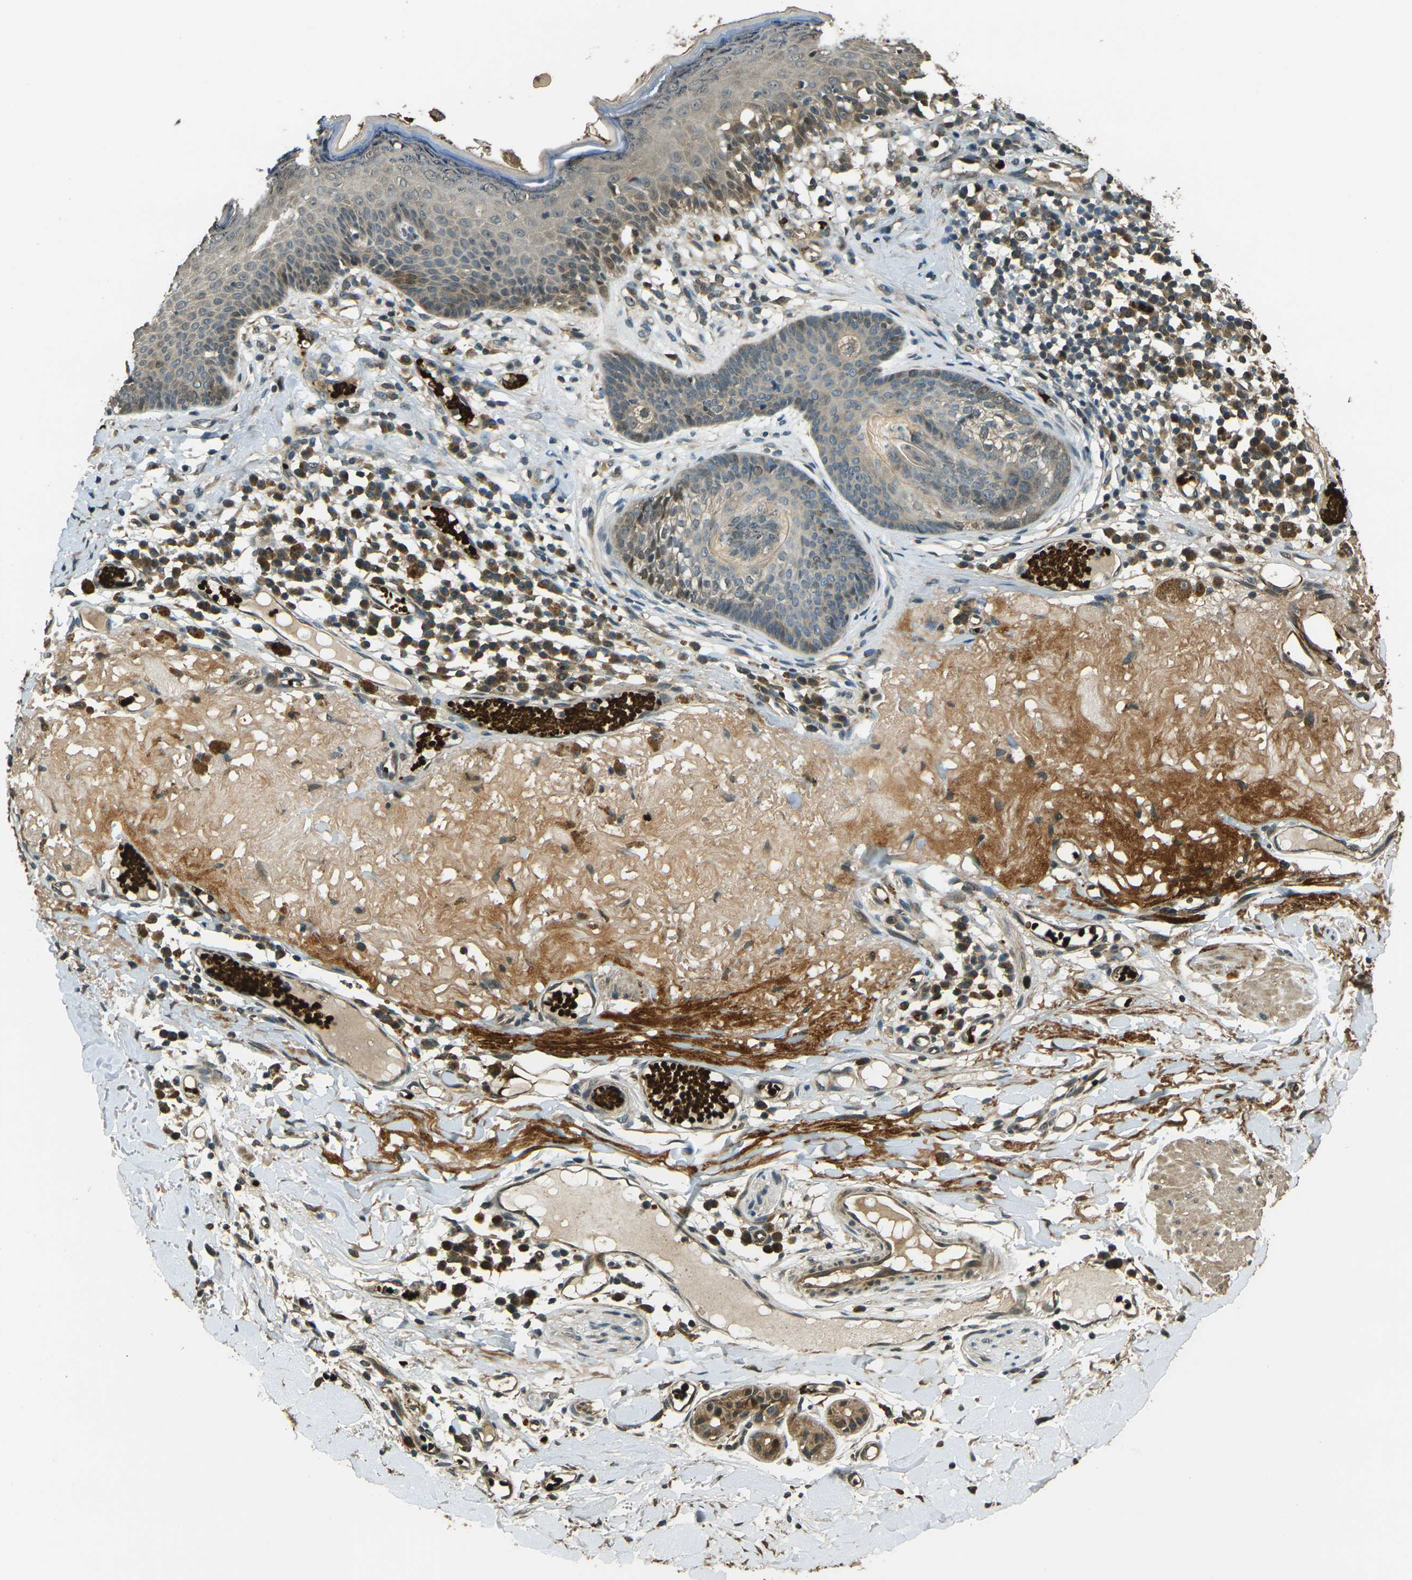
{"staining": {"intensity": "moderate", "quantity": ">75%", "location": "cytoplasmic/membranous"}, "tissue": "melanoma", "cell_type": "Tumor cells", "image_type": "cancer", "snomed": [{"axis": "morphology", "description": "Malignant melanoma in situ"}, {"axis": "morphology", "description": "Malignant melanoma, NOS"}, {"axis": "topography", "description": "Skin"}], "caption": "IHC micrograph of human malignant melanoma in situ stained for a protein (brown), which reveals medium levels of moderate cytoplasmic/membranous staining in approximately >75% of tumor cells.", "gene": "TOR1A", "patient": {"sex": "female", "age": 88}}